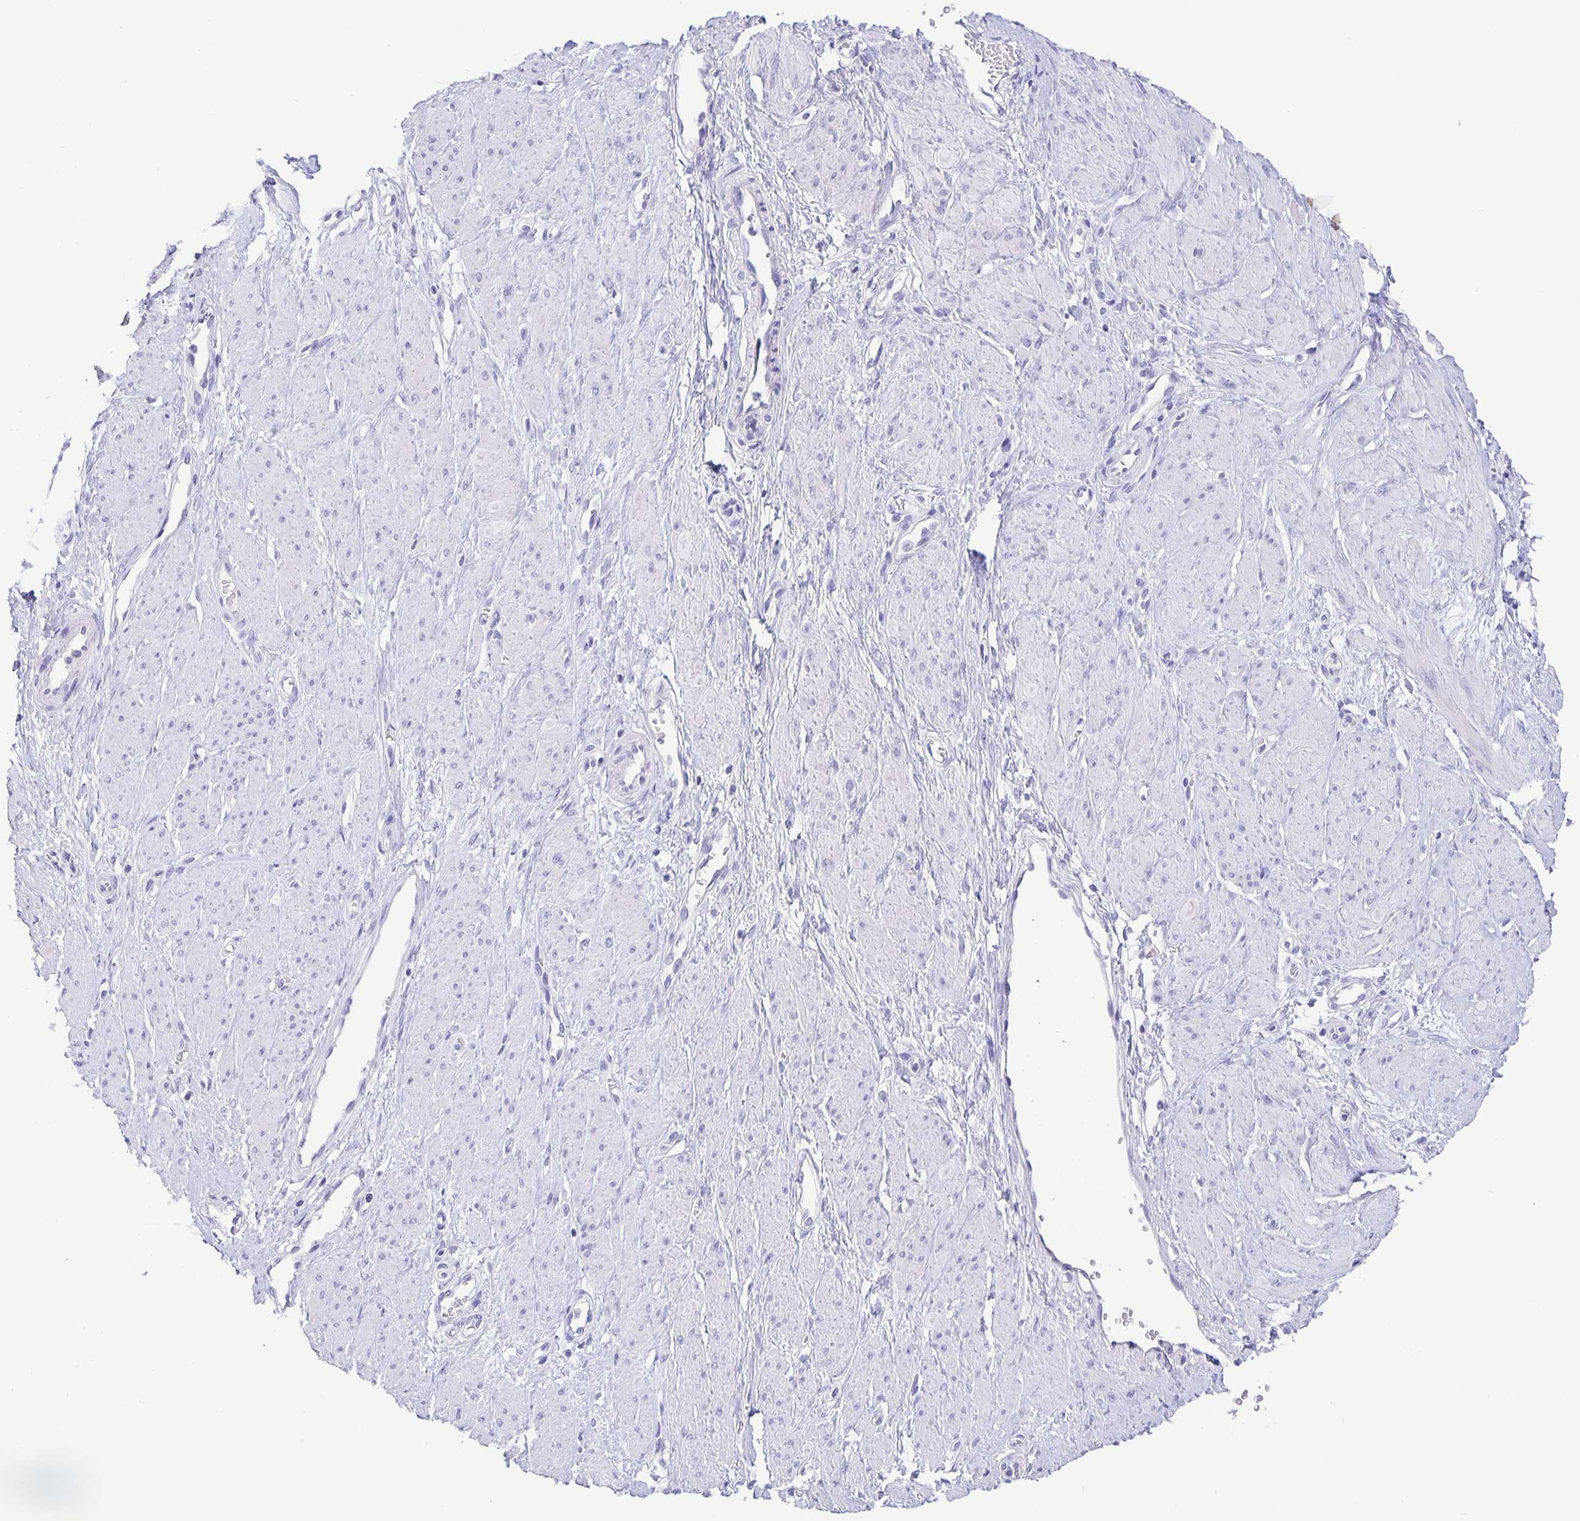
{"staining": {"intensity": "negative", "quantity": "none", "location": "none"}, "tissue": "smooth muscle", "cell_type": "Smooth muscle cells", "image_type": "normal", "snomed": [{"axis": "morphology", "description": "Normal tissue, NOS"}, {"axis": "topography", "description": "Smooth muscle"}, {"axis": "topography", "description": "Uterus"}], "caption": "Smooth muscle cells show no significant staining in unremarkable smooth muscle.", "gene": "ERMN", "patient": {"sex": "female", "age": 39}}